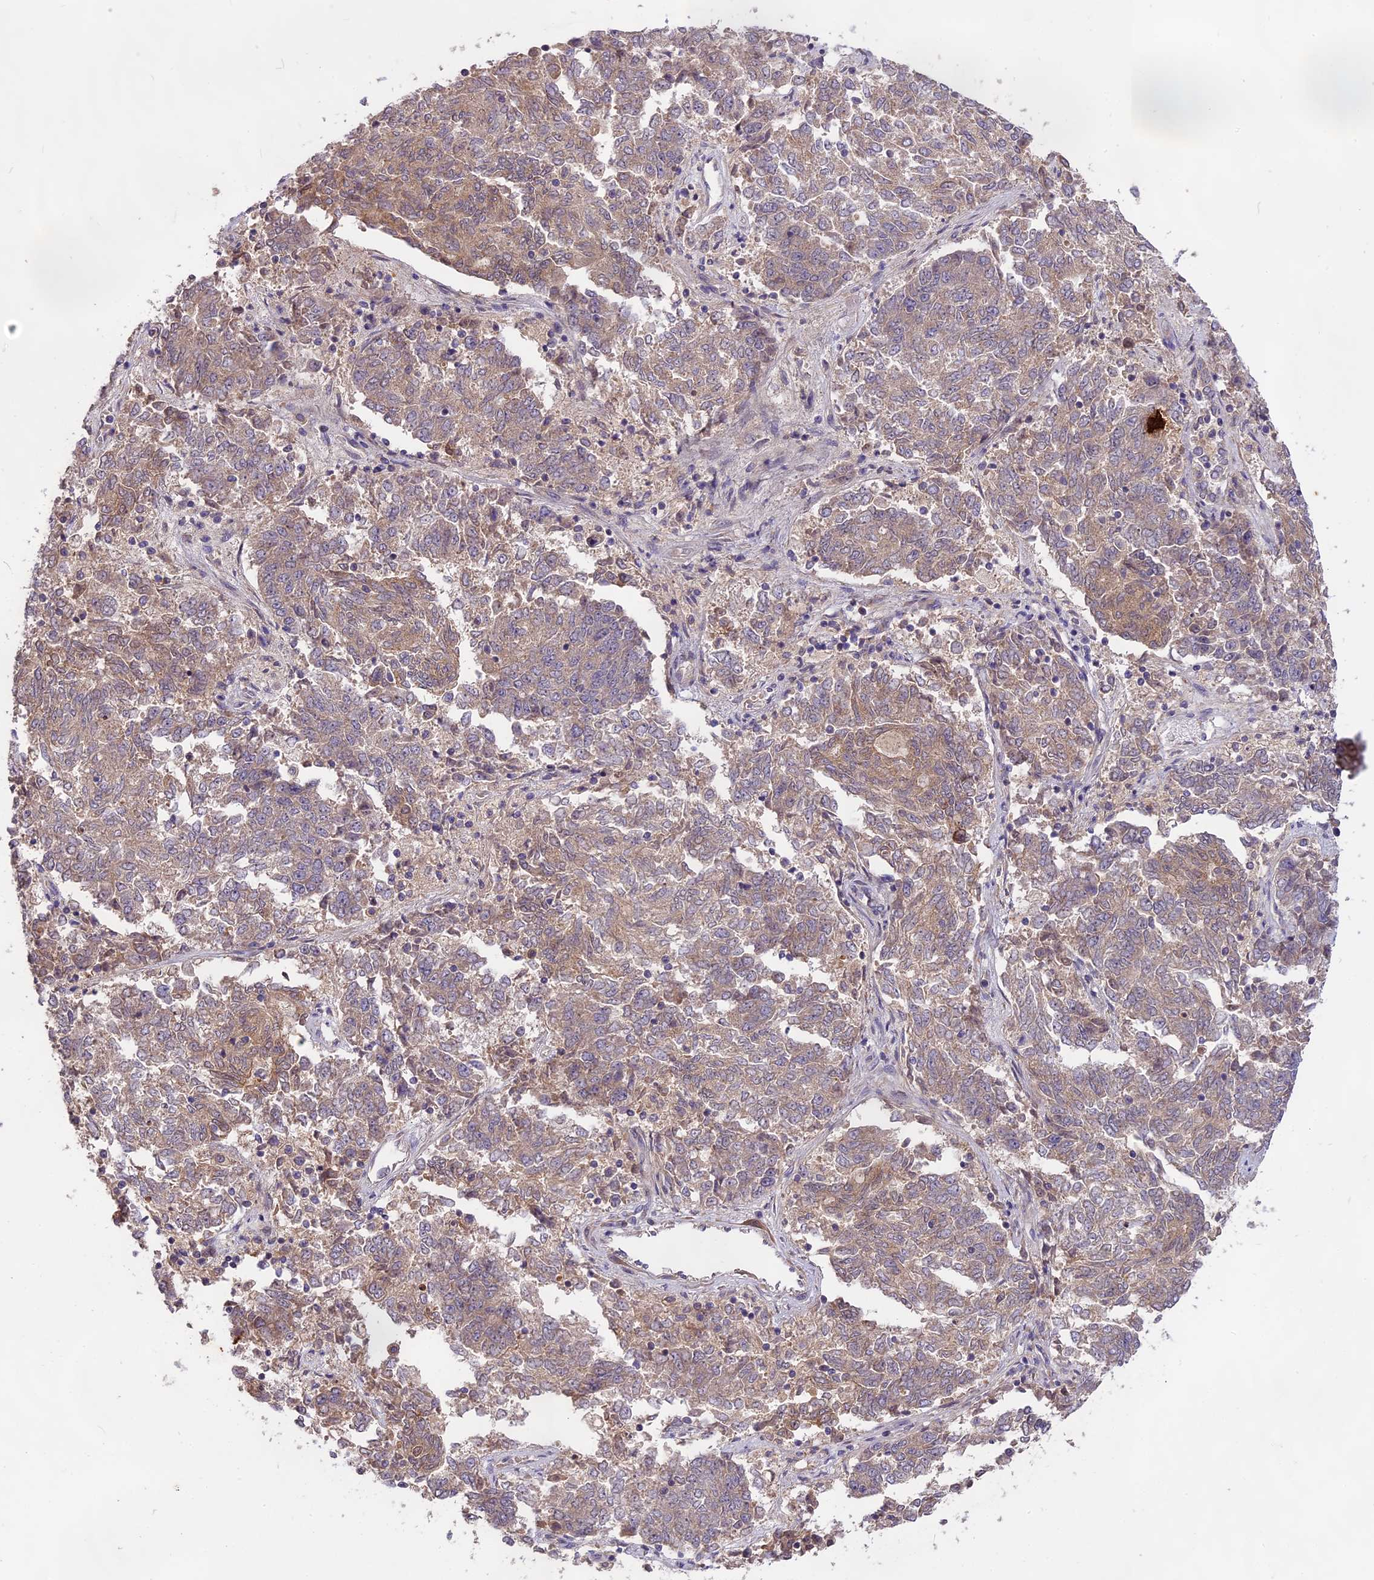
{"staining": {"intensity": "weak", "quantity": "25%-75%", "location": "cytoplasmic/membranous"}, "tissue": "endometrial cancer", "cell_type": "Tumor cells", "image_type": "cancer", "snomed": [{"axis": "morphology", "description": "Adenocarcinoma, NOS"}, {"axis": "topography", "description": "Endometrium"}], "caption": "Weak cytoplasmic/membranous protein staining is present in about 25%-75% of tumor cells in endometrial cancer.", "gene": "MEMO1", "patient": {"sex": "female", "age": 80}}